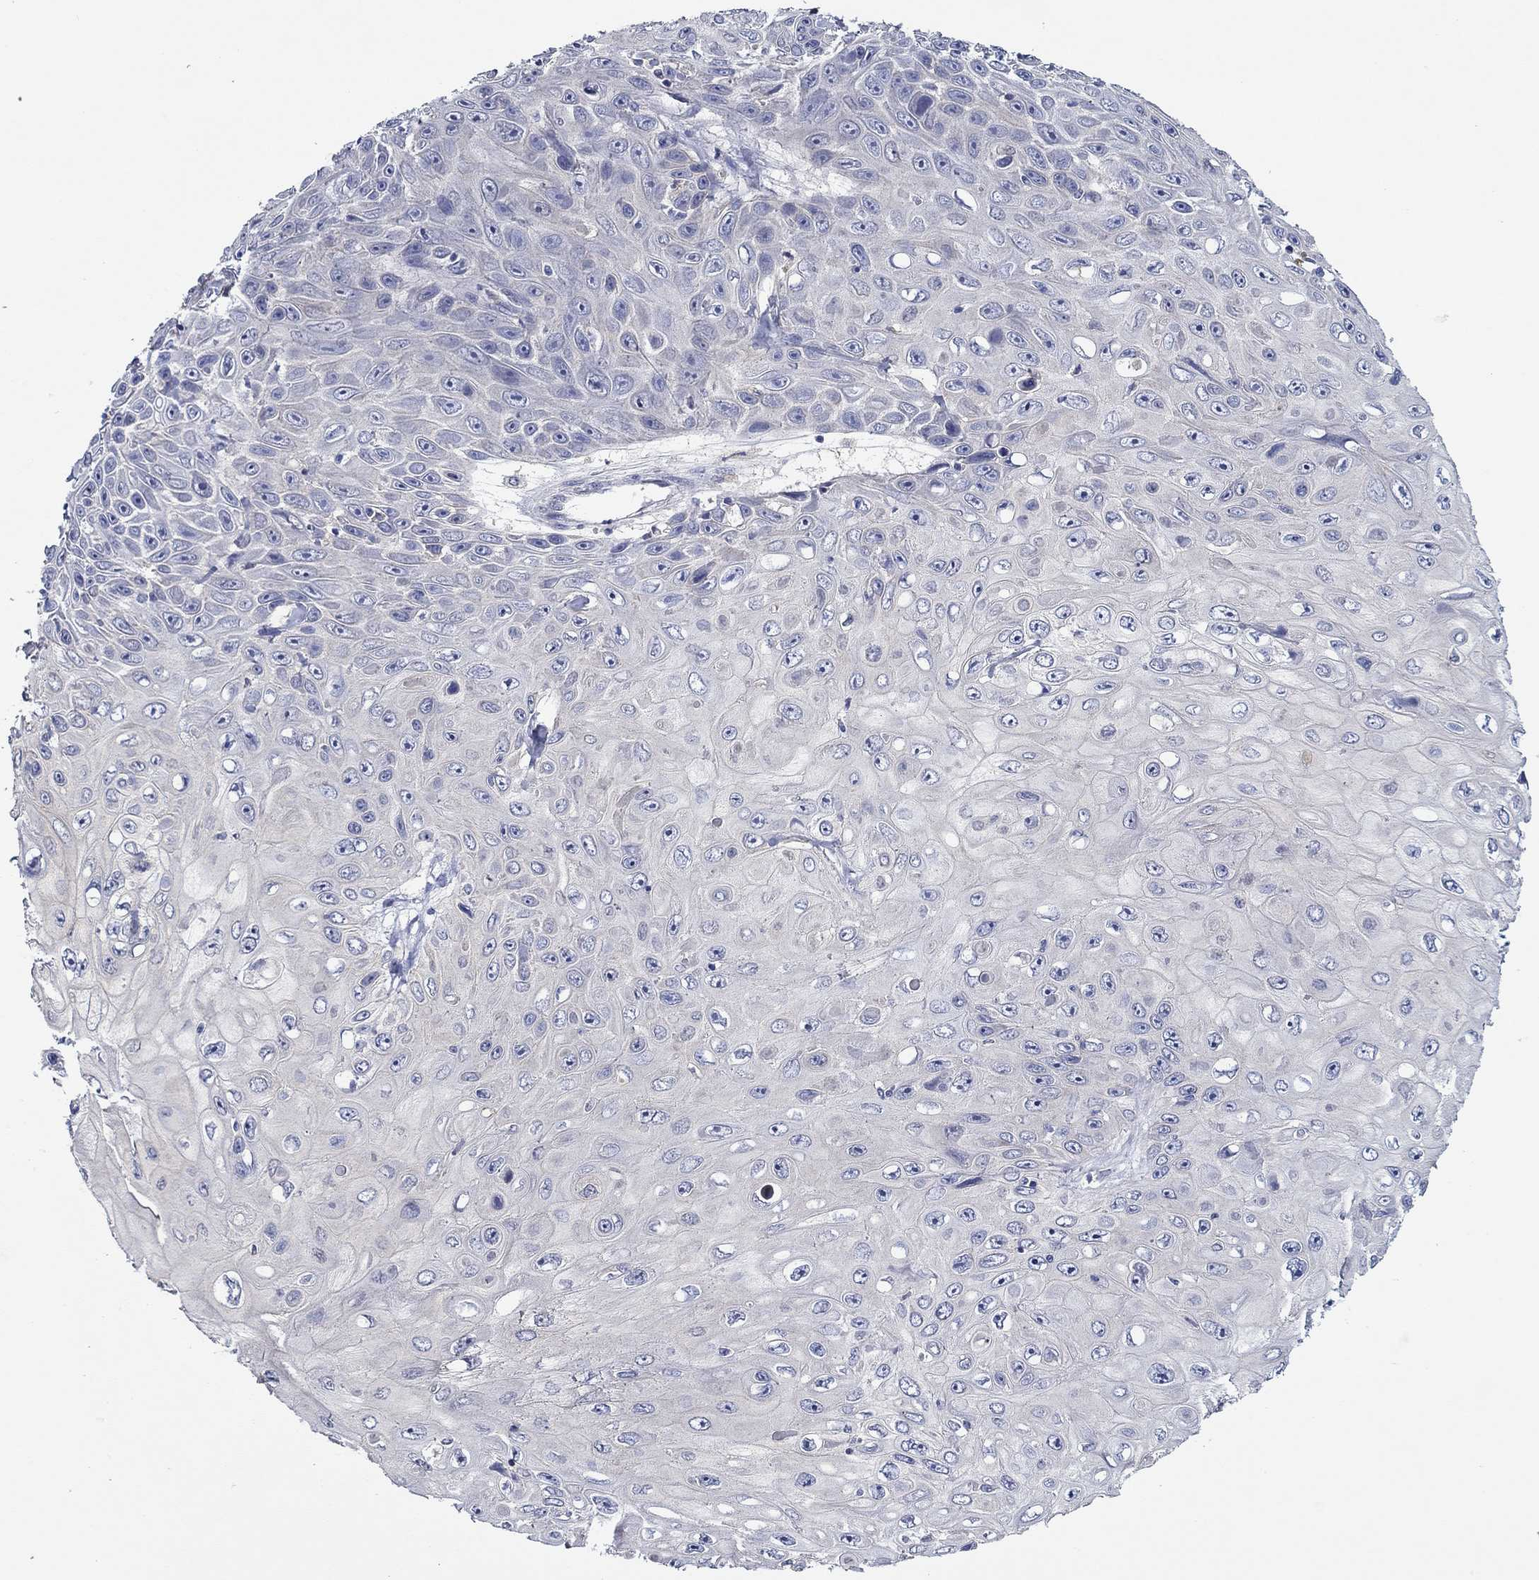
{"staining": {"intensity": "negative", "quantity": "none", "location": "none"}, "tissue": "skin cancer", "cell_type": "Tumor cells", "image_type": "cancer", "snomed": [{"axis": "morphology", "description": "Squamous cell carcinoma, NOS"}, {"axis": "topography", "description": "Skin"}], "caption": "Immunohistochemical staining of human skin squamous cell carcinoma displays no significant staining in tumor cells. (IHC, brightfield microscopy, high magnification).", "gene": "CHIT1", "patient": {"sex": "male", "age": 82}}